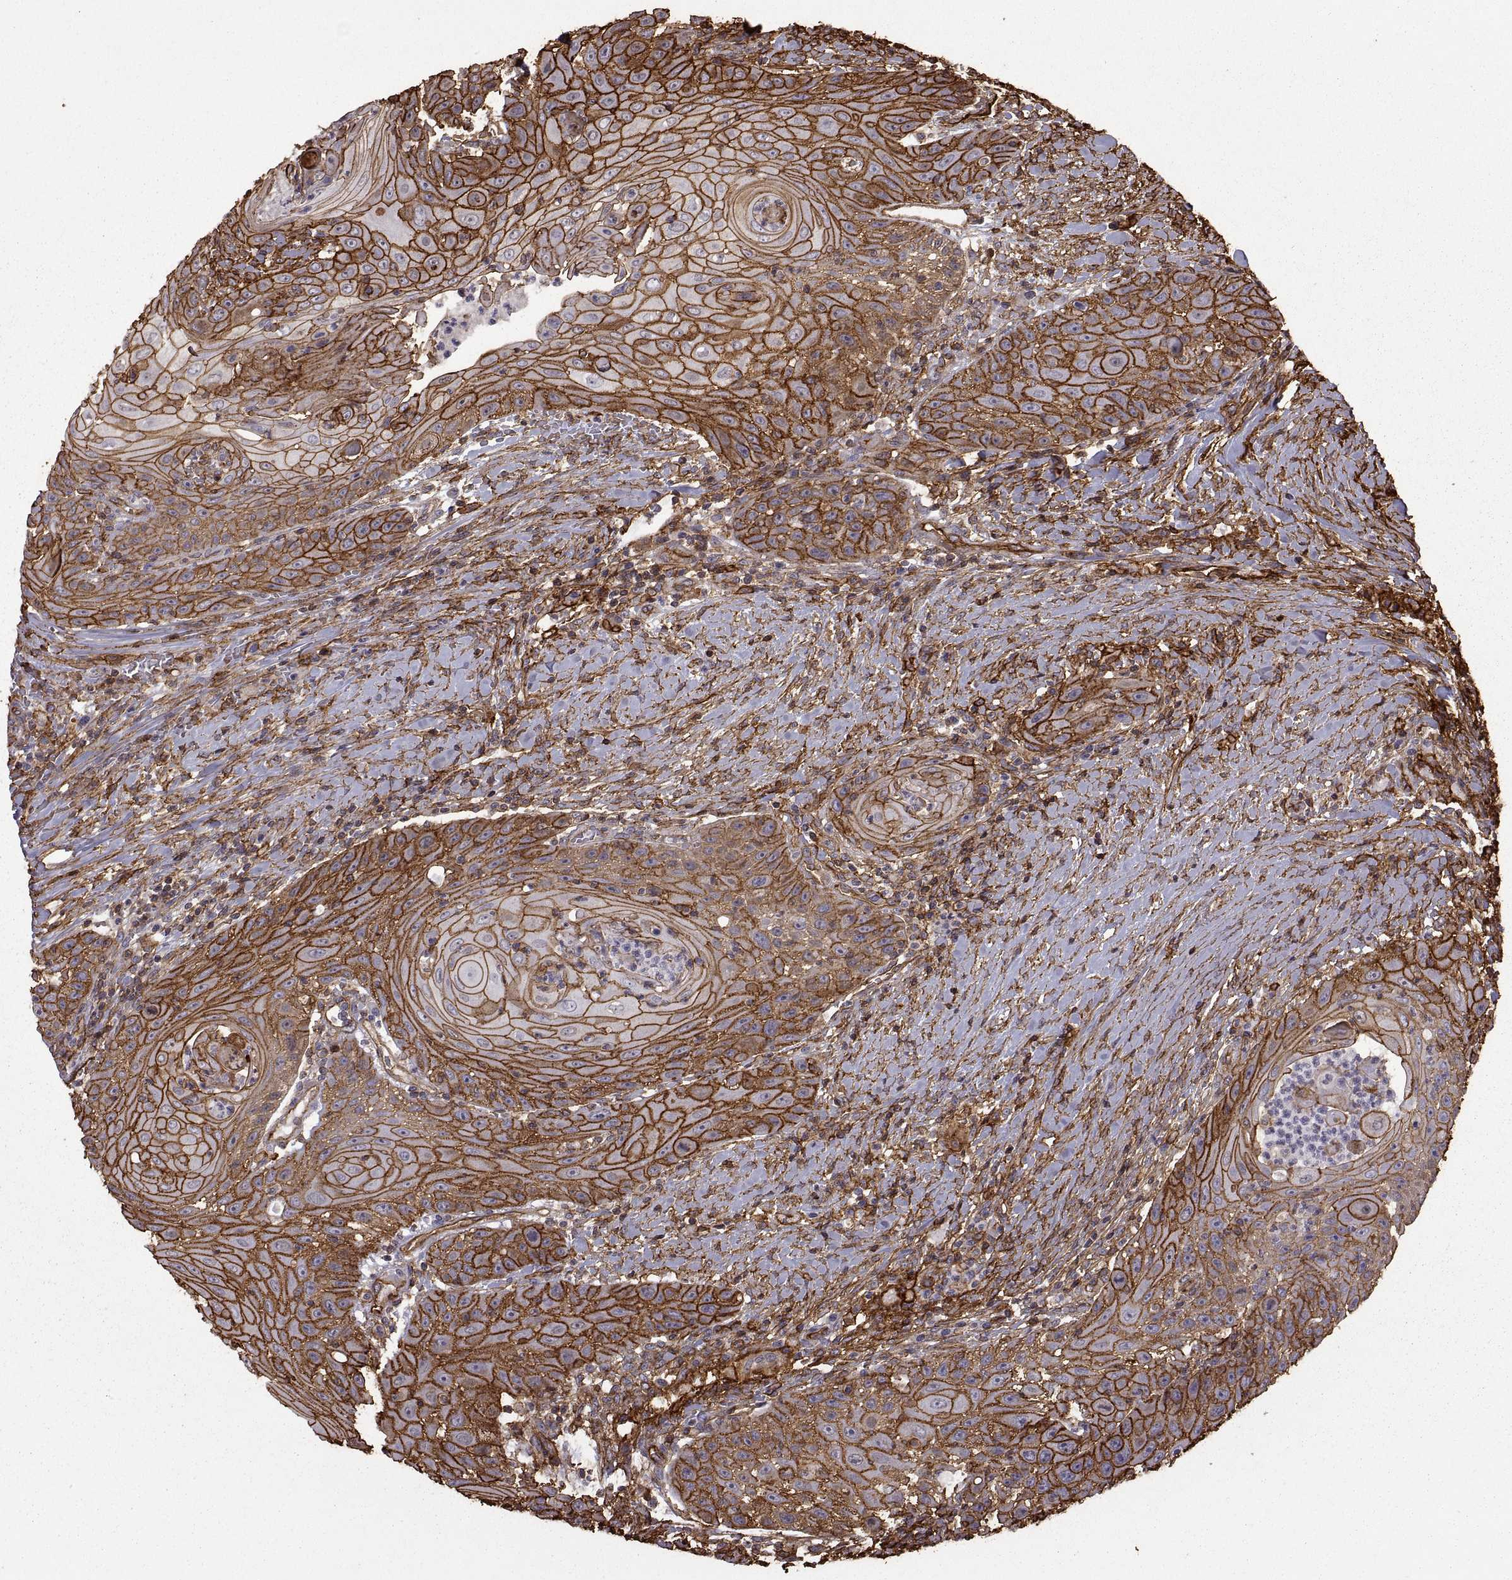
{"staining": {"intensity": "strong", "quantity": ">75%", "location": "cytoplasmic/membranous"}, "tissue": "head and neck cancer", "cell_type": "Tumor cells", "image_type": "cancer", "snomed": [{"axis": "morphology", "description": "Squamous cell carcinoma, NOS"}, {"axis": "topography", "description": "Head-Neck"}], "caption": "Protein expression by IHC displays strong cytoplasmic/membranous expression in about >75% of tumor cells in head and neck cancer.", "gene": "S100A10", "patient": {"sex": "male", "age": 69}}